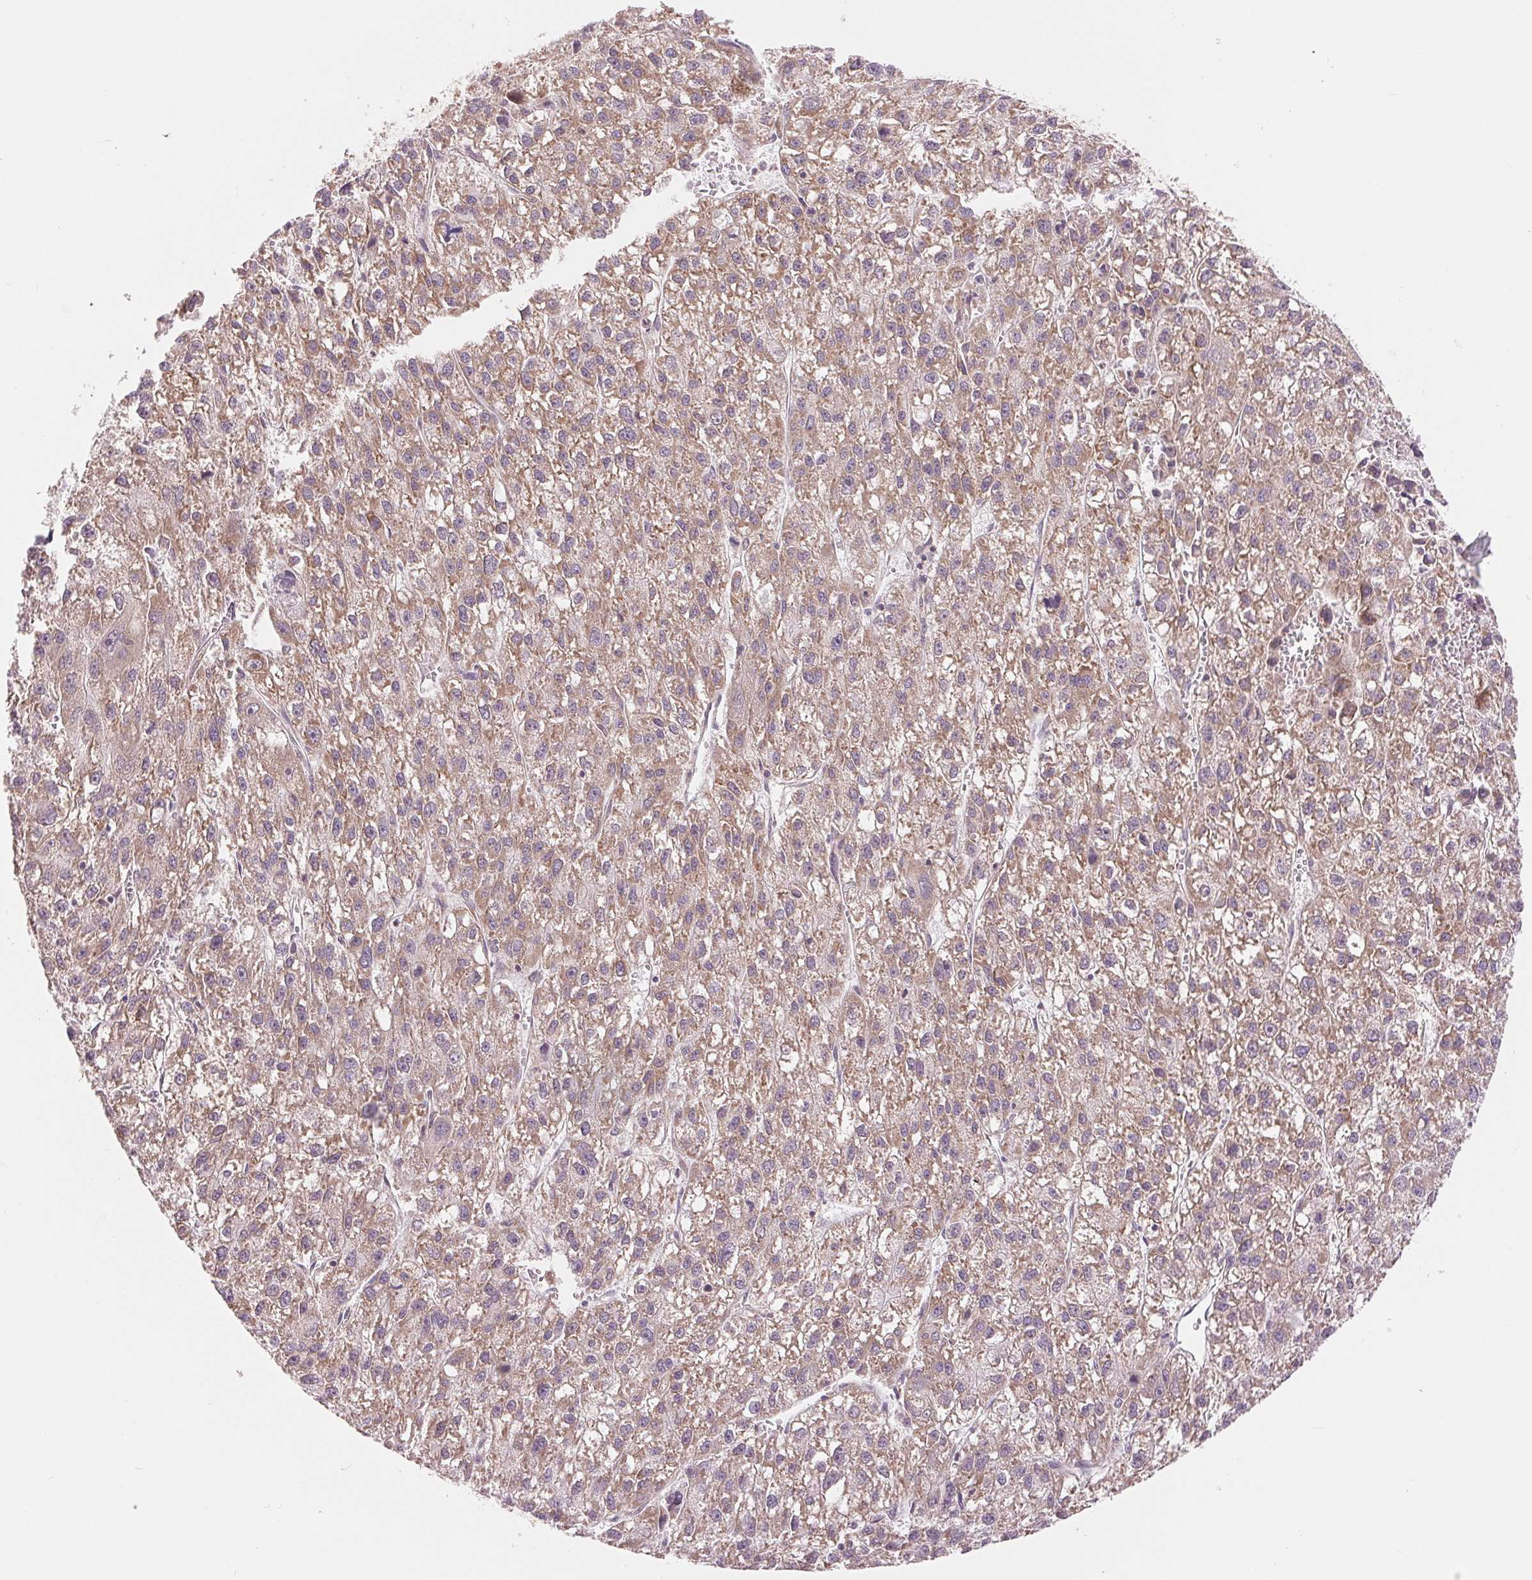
{"staining": {"intensity": "weak", "quantity": ">75%", "location": "cytoplasmic/membranous"}, "tissue": "liver cancer", "cell_type": "Tumor cells", "image_type": "cancer", "snomed": [{"axis": "morphology", "description": "Carcinoma, Hepatocellular, NOS"}, {"axis": "topography", "description": "Liver"}], "caption": "Weak cytoplasmic/membranous staining is seen in about >75% of tumor cells in liver cancer. The protein is shown in brown color, while the nuclei are stained blue.", "gene": "TECR", "patient": {"sex": "female", "age": 70}}